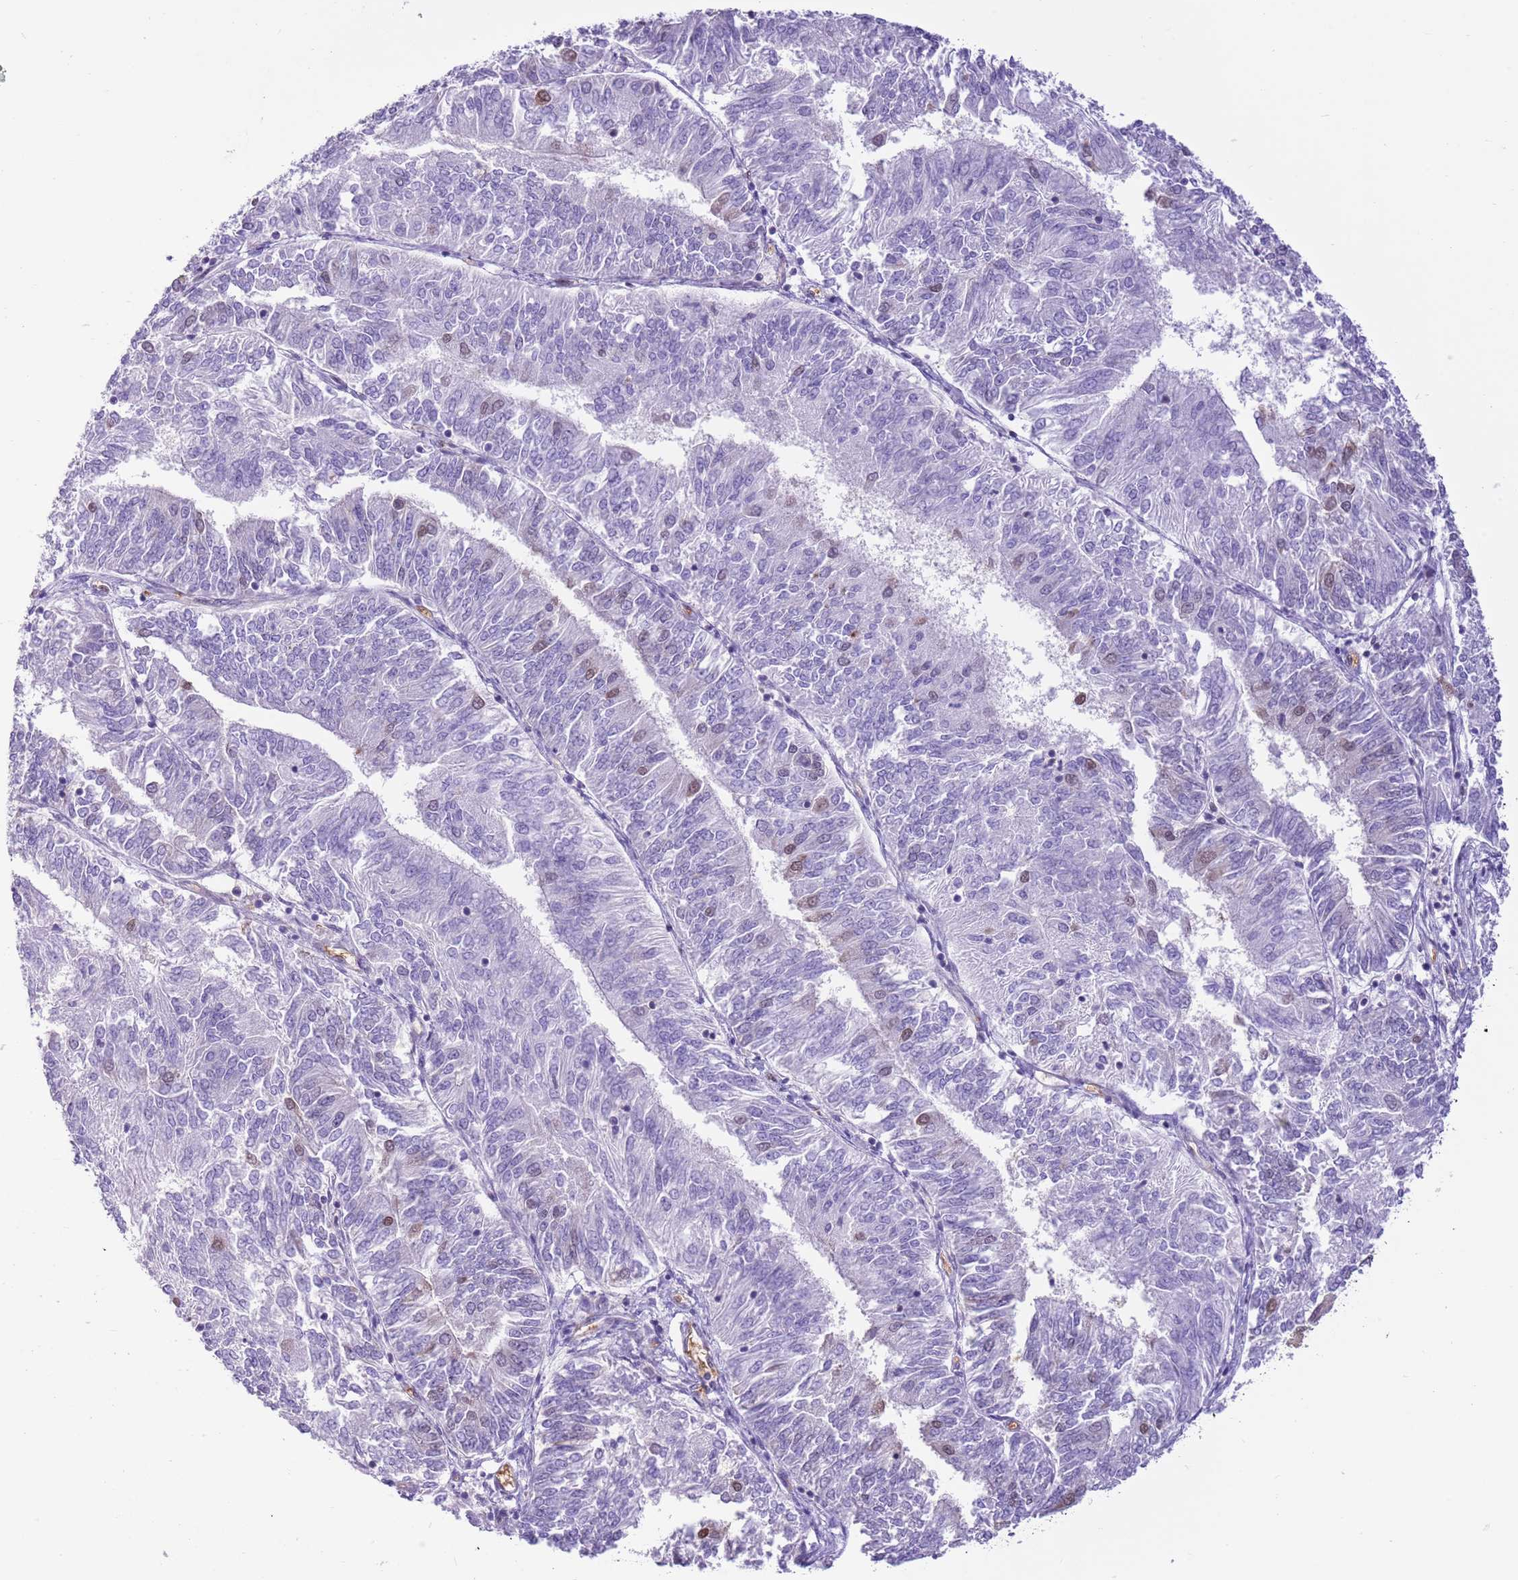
{"staining": {"intensity": "weak", "quantity": "<25%", "location": "nuclear"}, "tissue": "endometrial cancer", "cell_type": "Tumor cells", "image_type": "cancer", "snomed": [{"axis": "morphology", "description": "Adenocarcinoma, NOS"}, {"axis": "topography", "description": "Endometrium"}], "caption": "This is a image of immunohistochemistry (IHC) staining of endometrial cancer (adenocarcinoma), which shows no positivity in tumor cells. (Stains: DAB immunohistochemistry with hematoxylin counter stain, Microscopy: brightfield microscopy at high magnification).", "gene": "DDI2", "patient": {"sex": "female", "age": 58}}